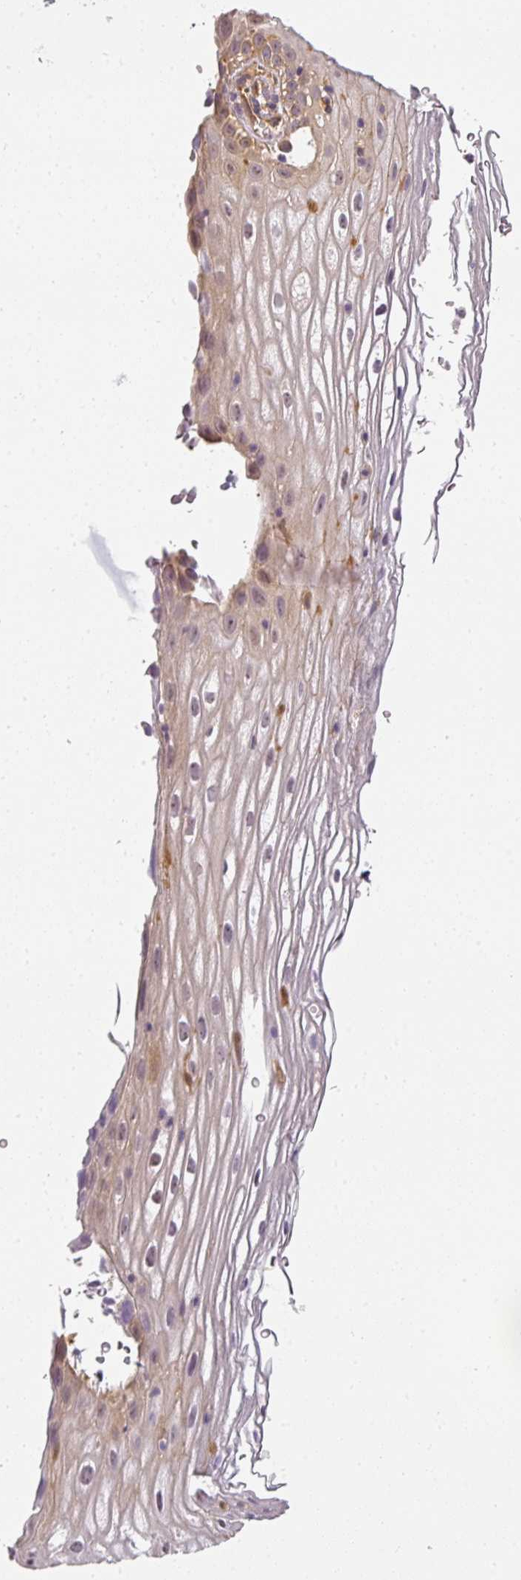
{"staining": {"intensity": "weak", "quantity": "<25%", "location": "cytoplasmic/membranous"}, "tissue": "vagina", "cell_type": "Squamous epithelial cells", "image_type": "normal", "snomed": [{"axis": "morphology", "description": "Normal tissue, NOS"}, {"axis": "morphology", "description": "Adenocarcinoma, NOS"}, {"axis": "topography", "description": "Rectum"}, {"axis": "topography", "description": "Vagina"}, {"axis": "topography", "description": "Peripheral nerve tissue"}], "caption": "IHC histopathology image of unremarkable human vagina stained for a protein (brown), which reveals no expression in squamous epithelial cells.", "gene": "ANKRD18A", "patient": {"sex": "female", "age": 71}}